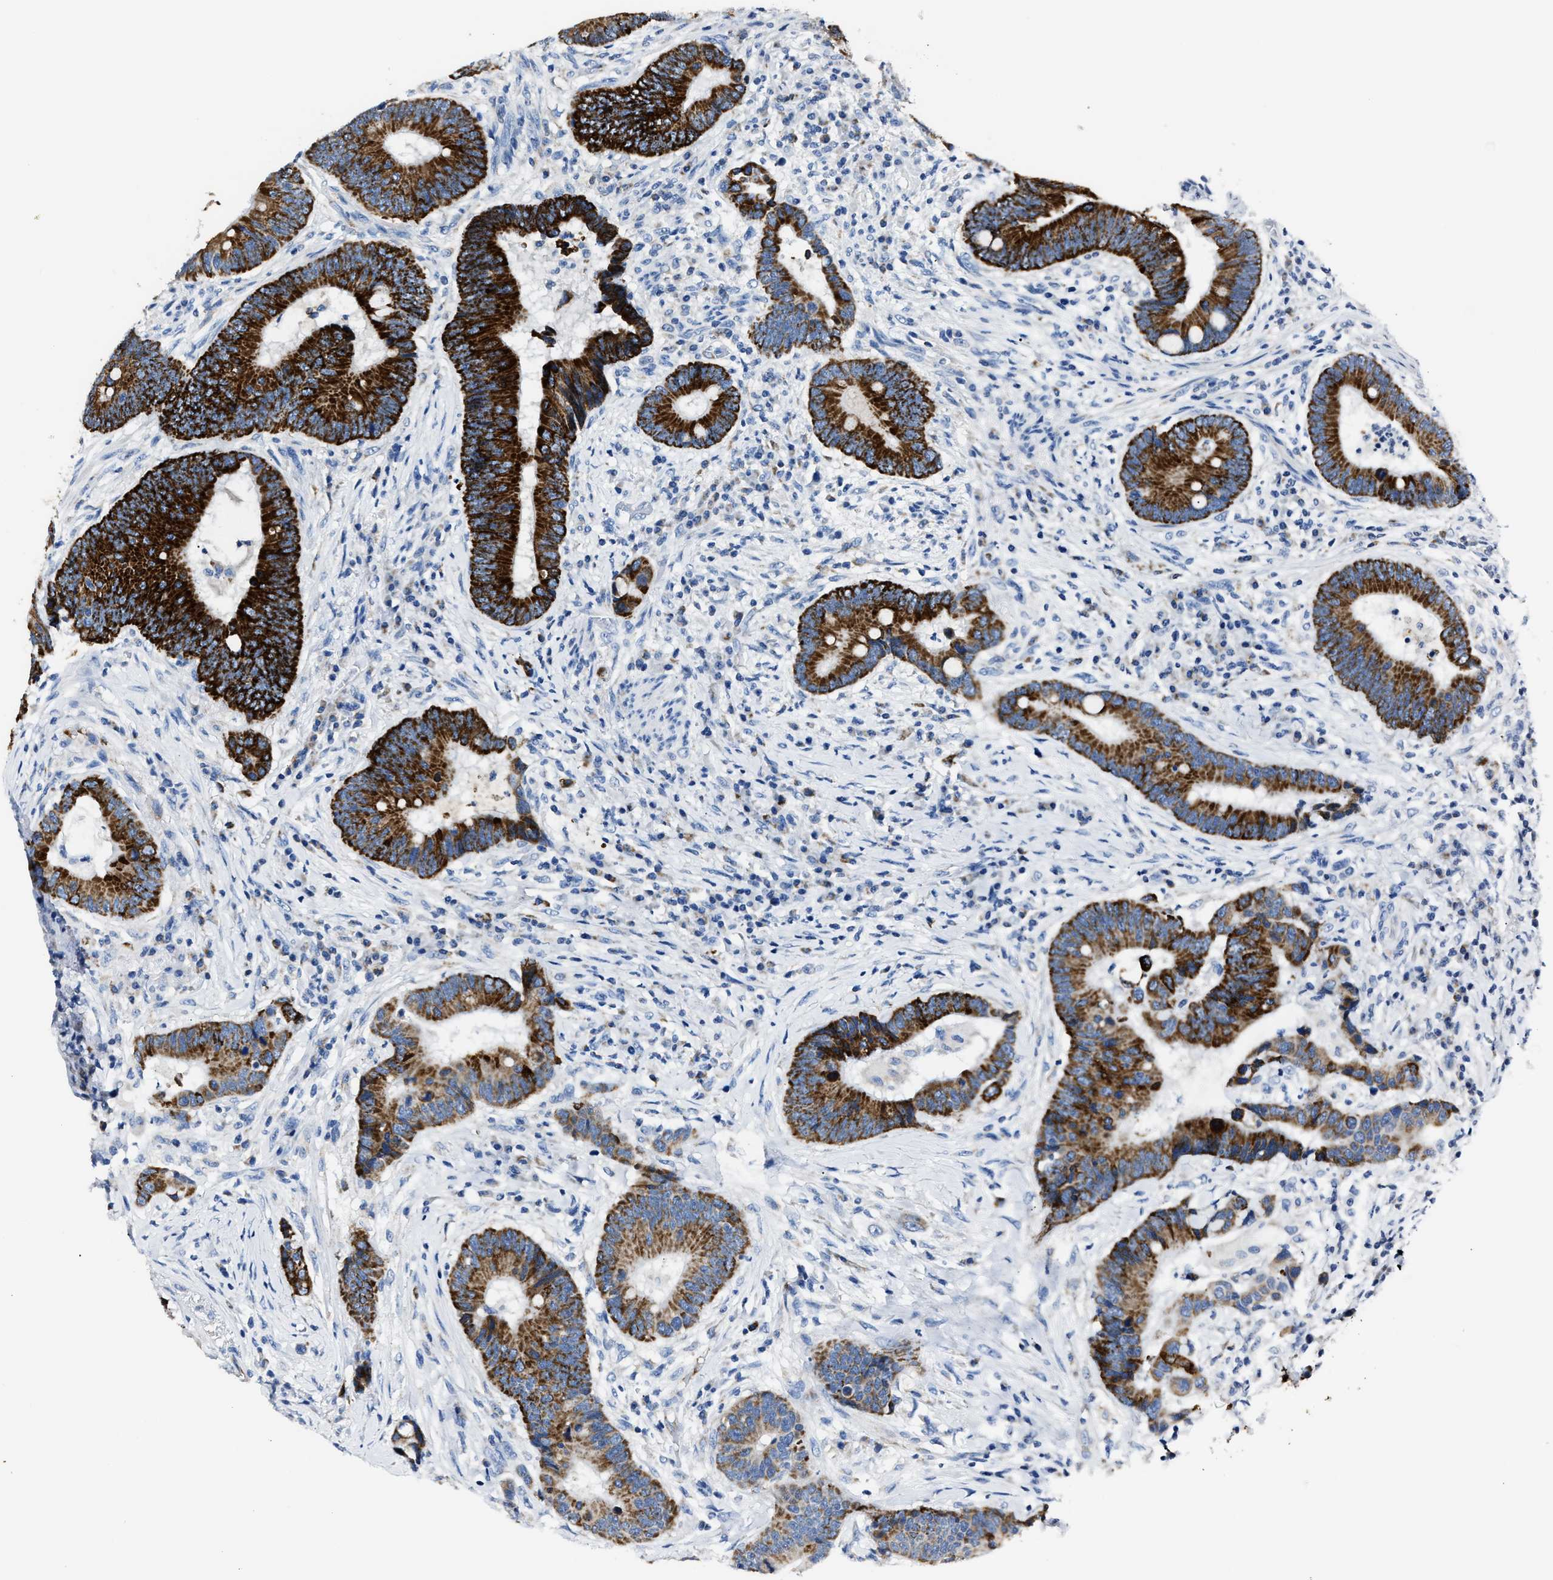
{"staining": {"intensity": "strong", "quantity": ">75%", "location": "cytoplasmic/membranous"}, "tissue": "colorectal cancer", "cell_type": "Tumor cells", "image_type": "cancer", "snomed": [{"axis": "morphology", "description": "Adenocarcinoma, NOS"}, {"axis": "topography", "description": "Rectum"}, {"axis": "topography", "description": "Anal"}], "caption": "This image demonstrates colorectal cancer stained with immunohistochemistry to label a protein in brown. The cytoplasmic/membranous of tumor cells show strong positivity for the protein. Nuclei are counter-stained blue.", "gene": "AMACR", "patient": {"sex": "female", "age": 89}}